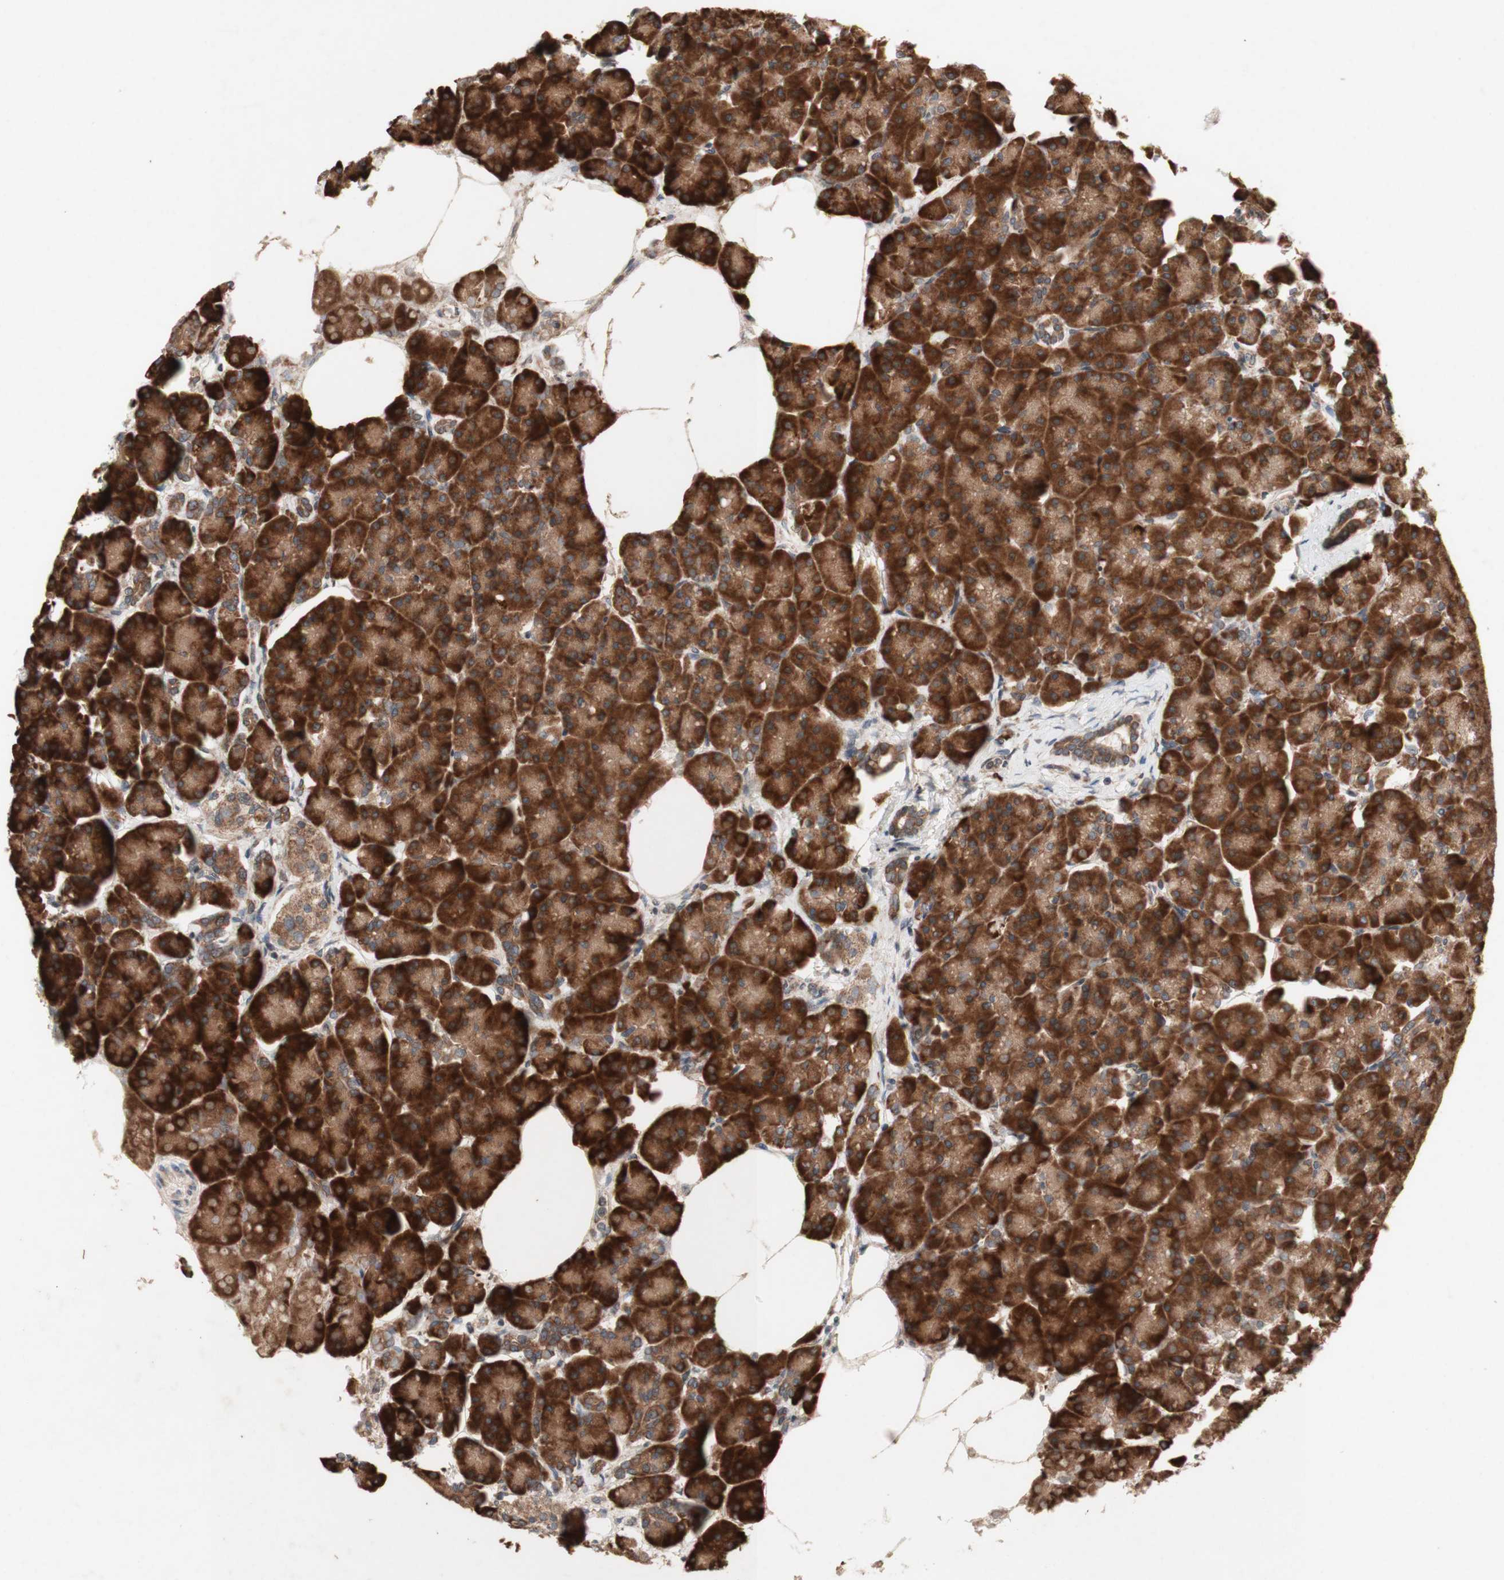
{"staining": {"intensity": "strong", "quantity": ">75%", "location": "cytoplasmic/membranous"}, "tissue": "pancreas", "cell_type": "Exocrine glandular cells", "image_type": "normal", "snomed": [{"axis": "morphology", "description": "Normal tissue, NOS"}, {"axis": "topography", "description": "Pancreas"}], "caption": "Immunohistochemistry (IHC) staining of unremarkable pancreas, which displays high levels of strong cytoplasmic/membranous staining in approximately >75% of exocrine glandular cells indicating strong cytoplasmic/membranous protein positivity. The staining was performed using DAB (3,3'-diaminobenzidine) (brown) for protein detection and nuclei were counterstained in hematoxylin (blue).", "gene": "DDOST", "patient": {"sex": "female", "age": 70}}